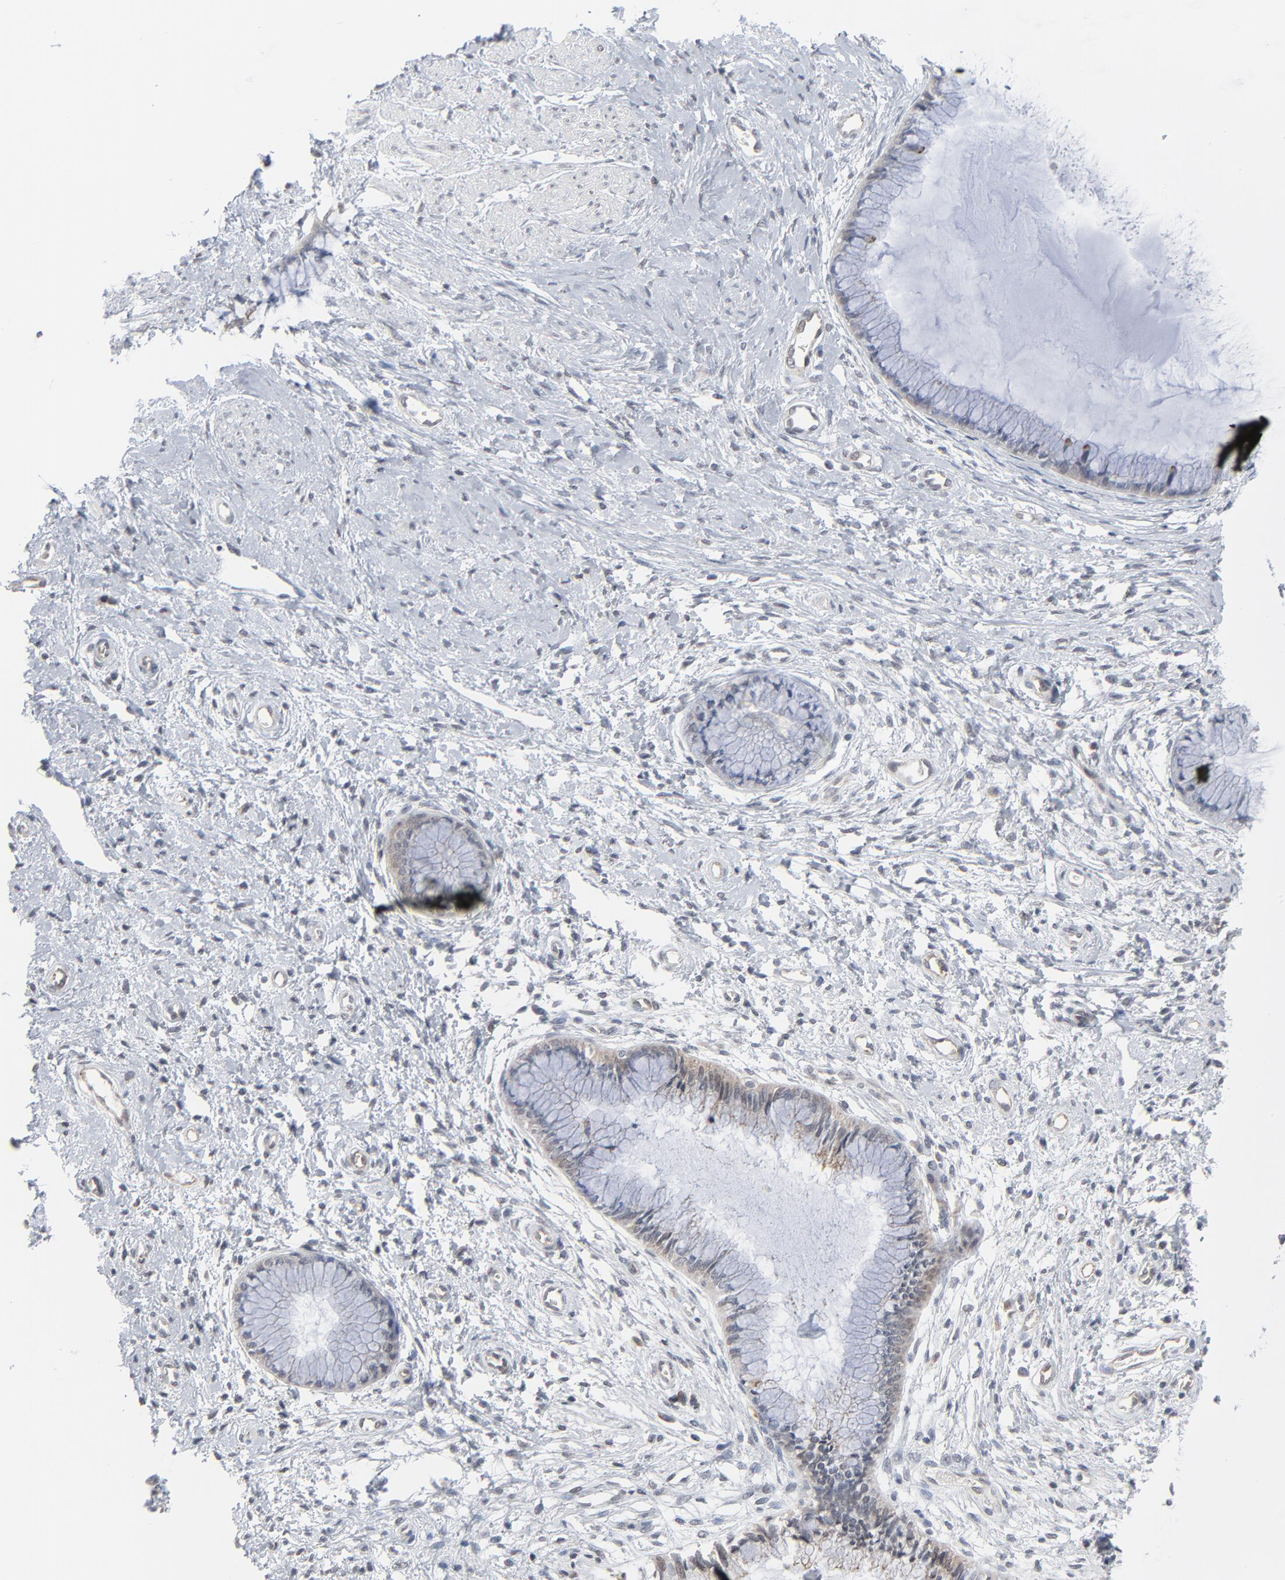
{"staining": {"intensity": "negative", "quantity": "none", "location": "none"}, "tissue": "cervix", "cell_type": "Glandular cells", "image_type": "normal", "snomed": [{"axis": "morphology", "description": "Normal tissue, NOS"}, {"axis": "topography", "description": "Cervix"}], "caption": "Human cervix stained for a protein using immunohistochemistry (IHC) reveals no staining in glandular cells.", "gene": "ITPR3", "patient": {"sex": "female", "age": 27}}